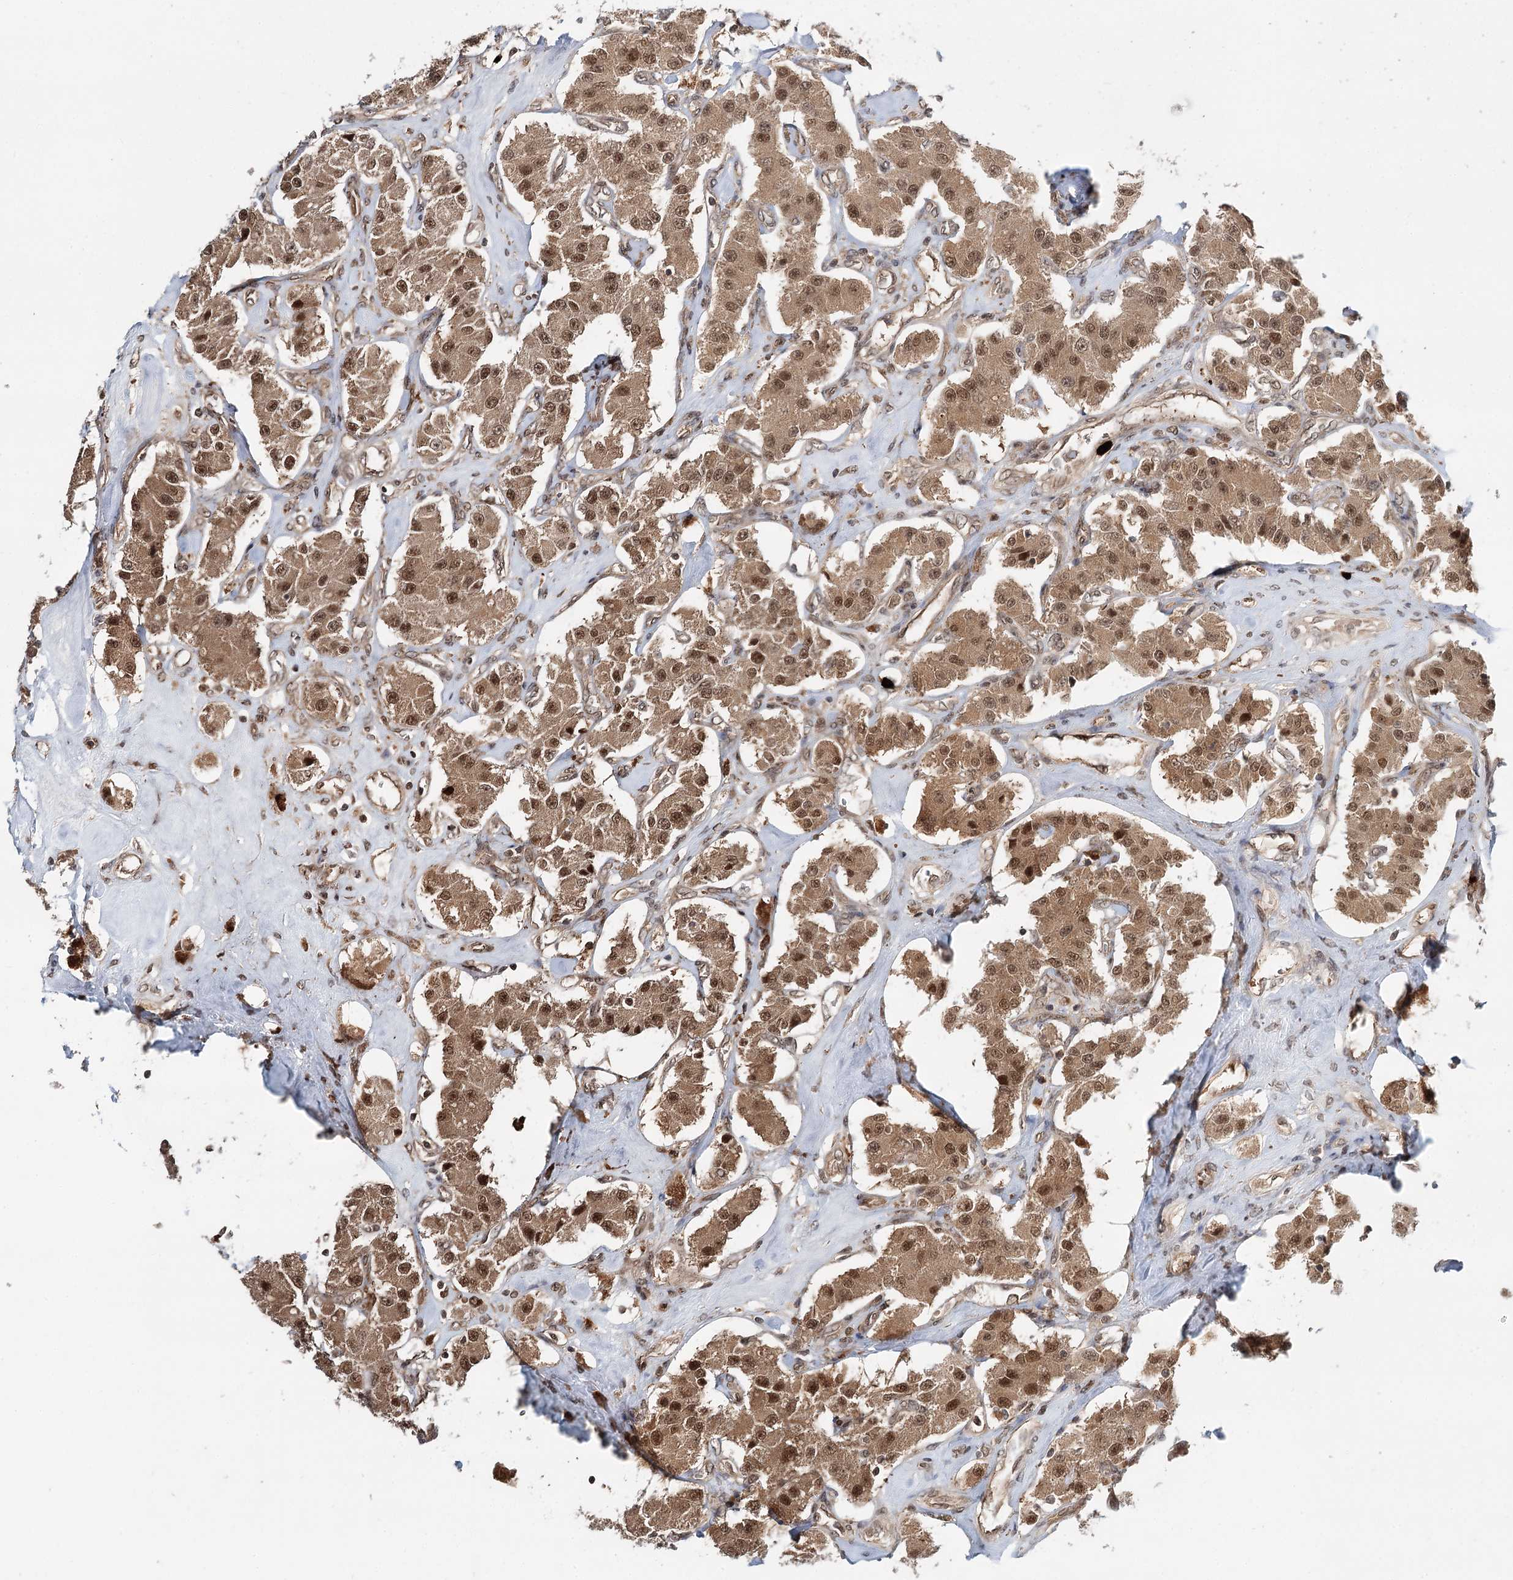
{"staining": {"intensity": "moderate", "quantity": ">75%", "location": "cytoplasmic/membranous,nuclear"}, "tissue": "carcinoid", "cell_type": "Tumor cells", "image_type": "cancer", "snomed": [{"axis": "morphology", "description": "Carcinoid, malignant, NOS"}, {"axis": "topography", "description": "Pancreas"}], "caption": "This histopathology image shows immunohistochemistry staining of carcinoid, with medium moderate cytoplasmic/membranous and nuclear positivity in approximately >75% of tumor cells.", "gene": "N6AMT1", "patient": {"sex": "male", "age": 41}}